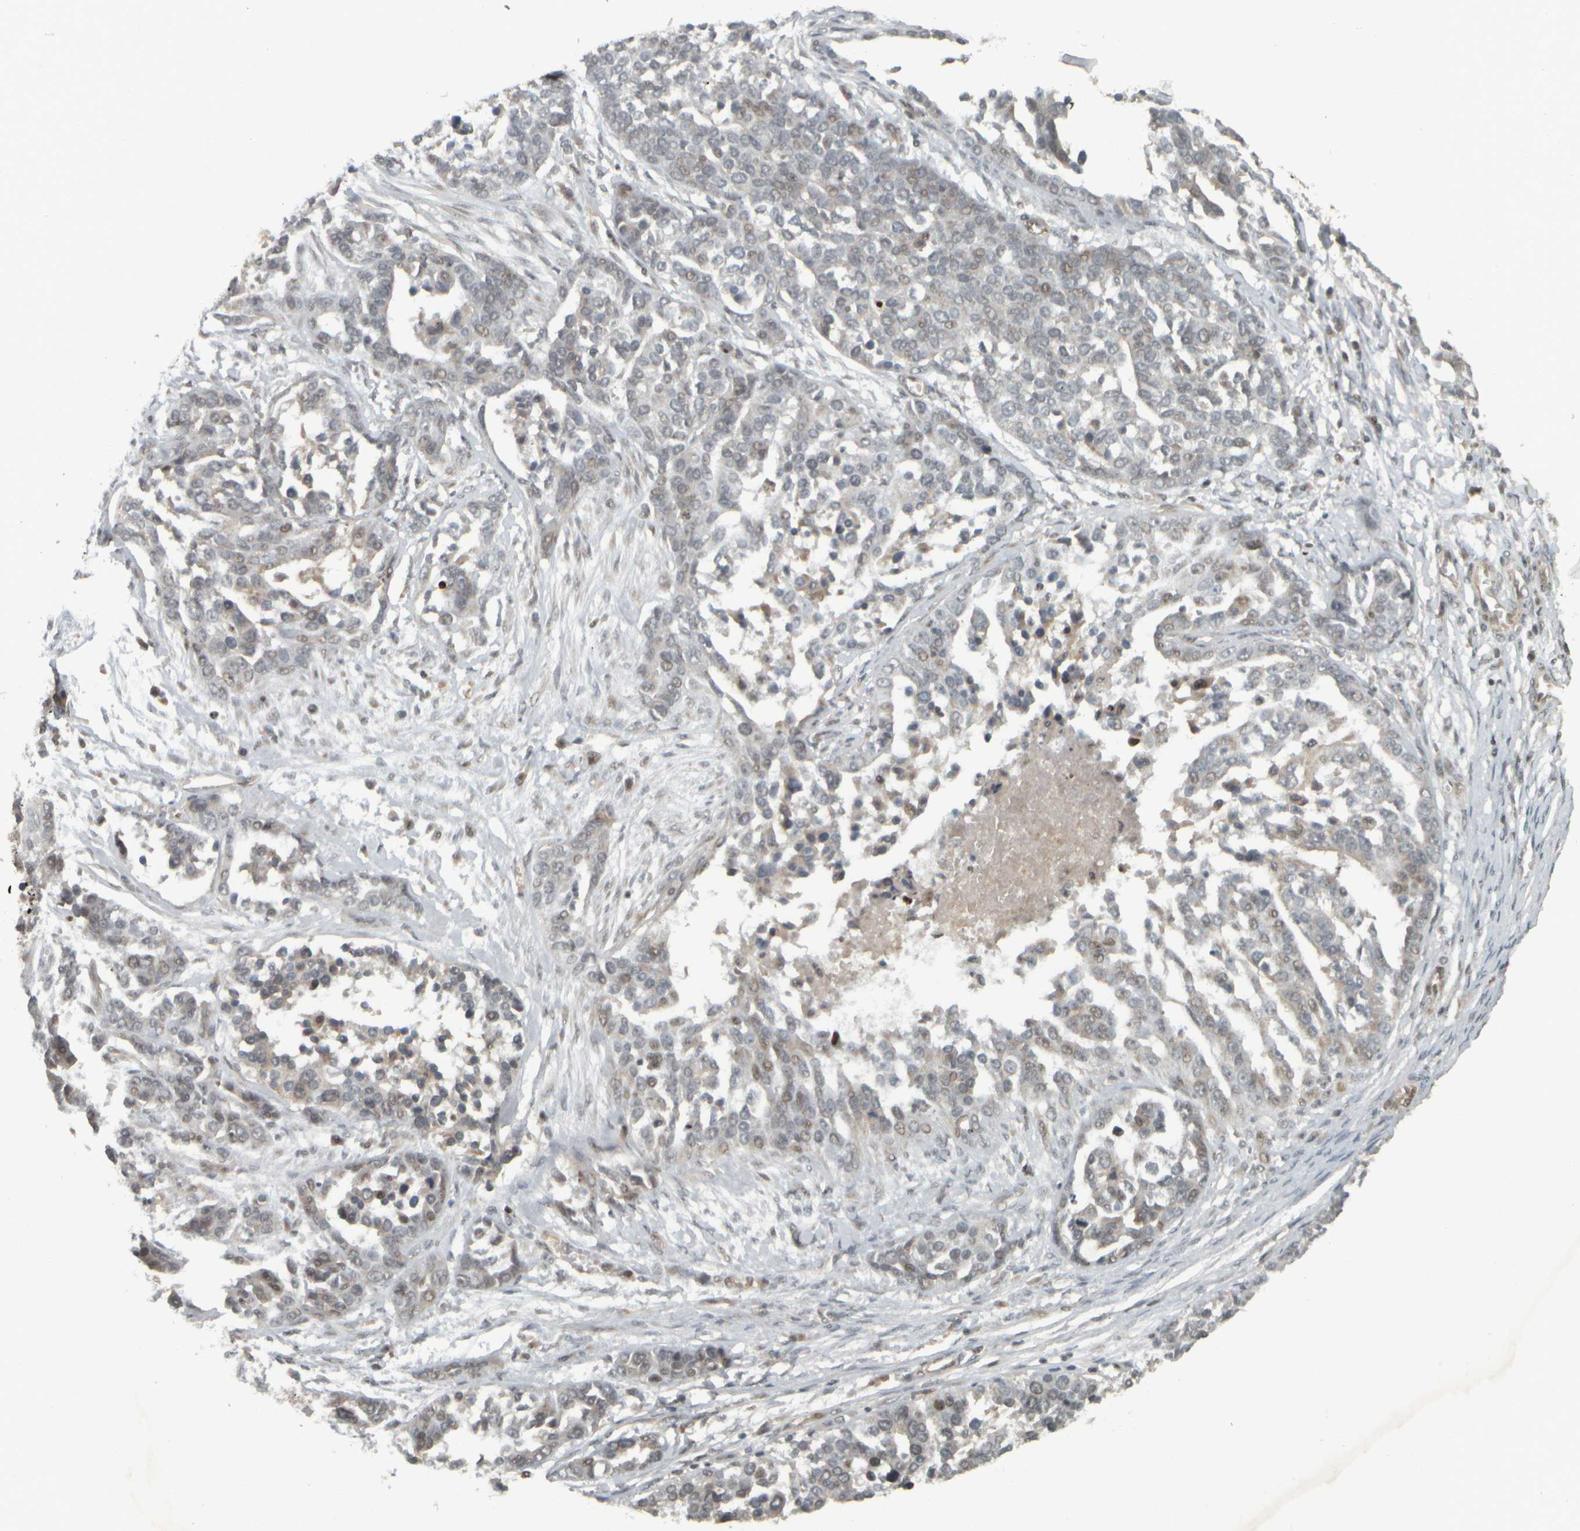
{"staining": {"intensity": "weak", "quantity": "<25%", "location": "cytoplasmic/membranous"}, "tissue": "ovarian cancer", "cell_type": "Tumor cells", "image_type": "cancer", "snomed": [{"axis": "morphology", "description": "Cystadenocarcinoma, serous, NOS"}, {"axis": "topography", "description": "Ovary"}], "caption": "Human serous cystadenocarcinoma (ovarian) stained for a protein using IHC reveals no positivity in tumor cells.", "gene": "NAPG", "patient": {"sex": "female", "age": 44}}